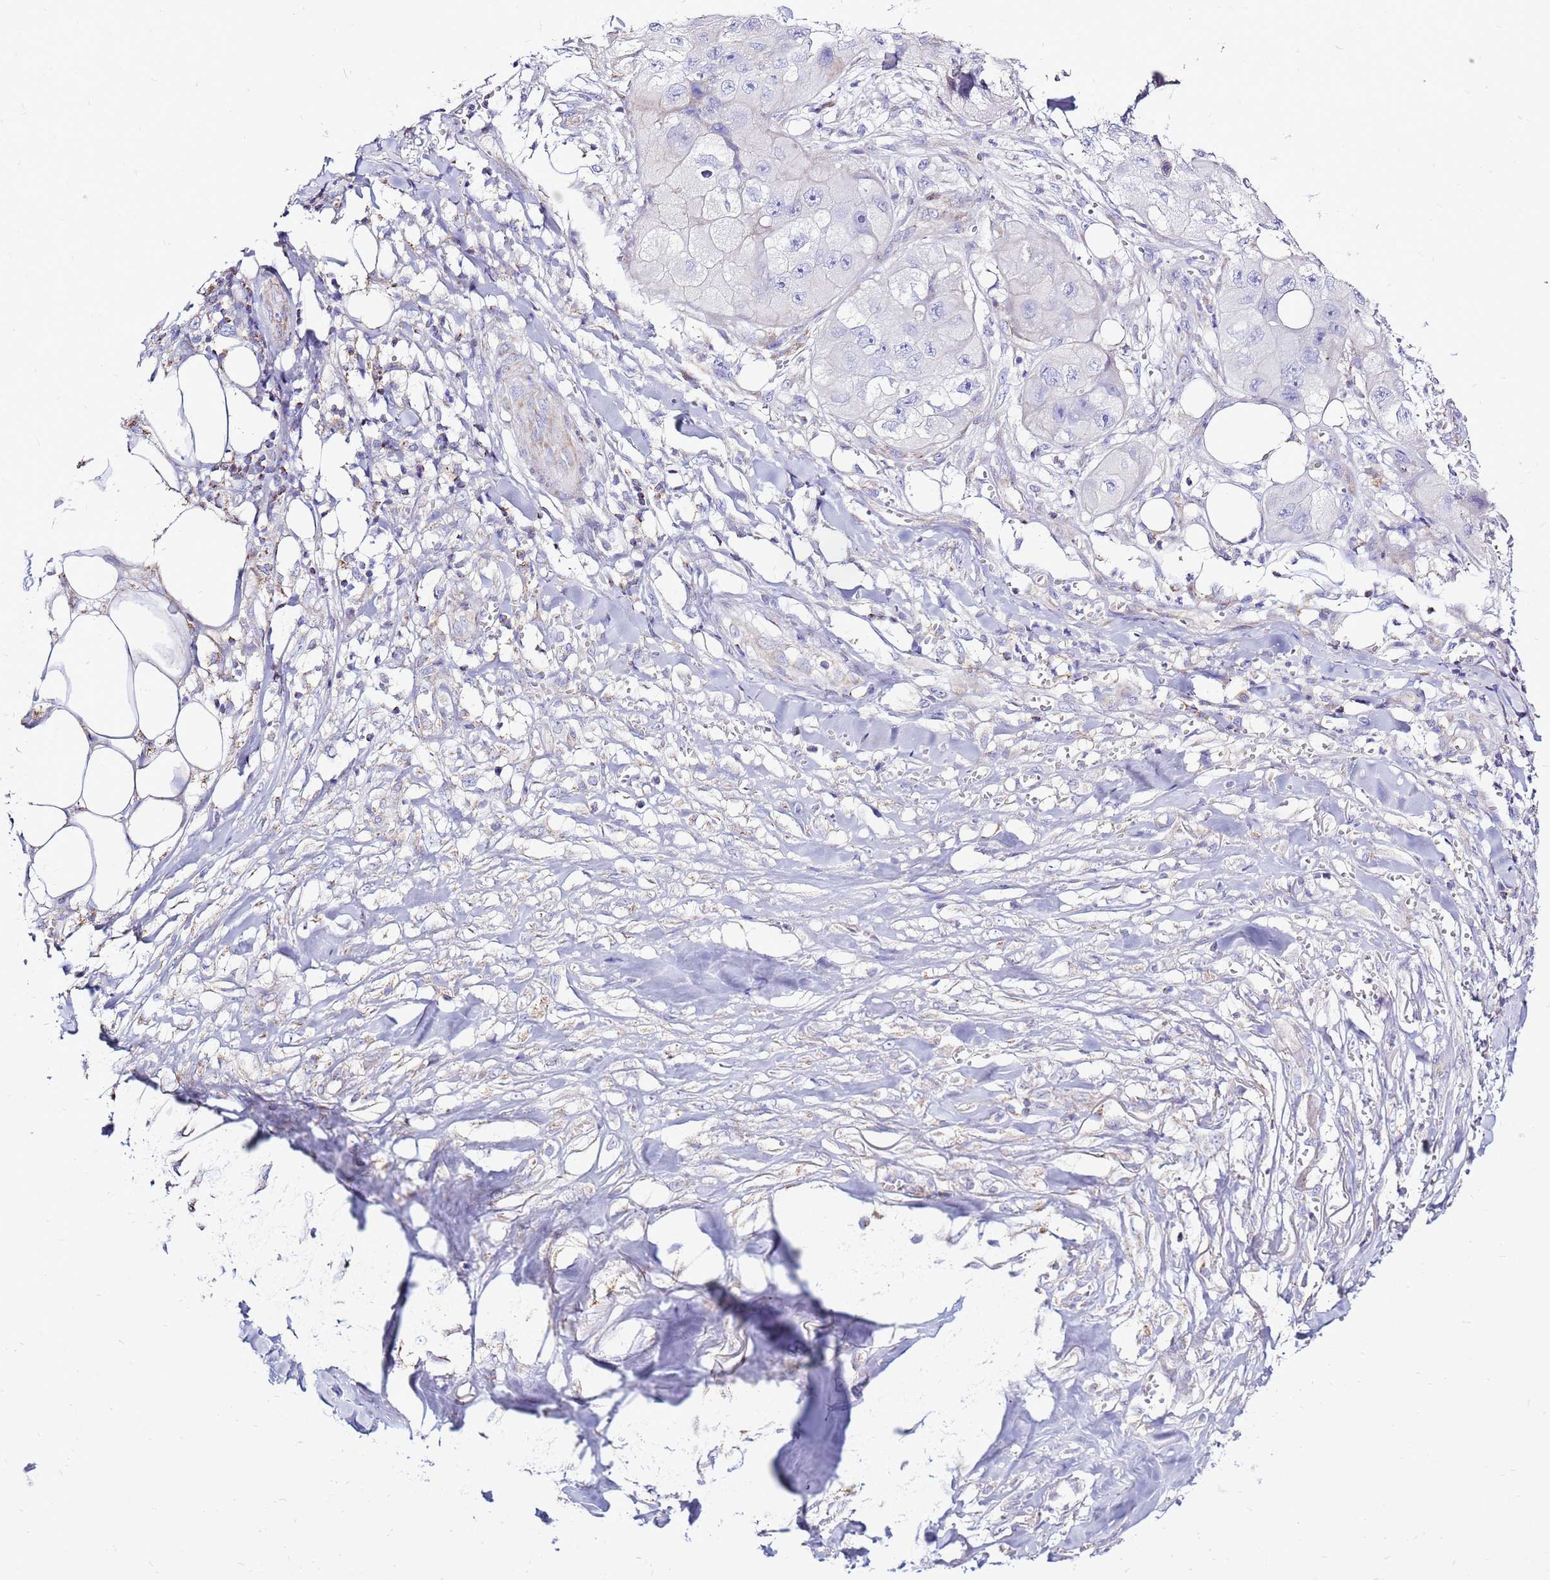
{"staining": {"intensity": "negative", "quantity": "none", "location": "none"}, "tissue": "skin cancer", "cell_type": "Tumor cells", "image_type": "cancer", "snomed": [{"axis": "morphology", "description": "Squamous cell carcinoma, NOS"}, {"axis": "topography", "description": "Skin"}, {"axis": "topography", "description": "Subcutis"}], "caption": "Immunohistochemistry image of neoplastic tissue: human skin cancer (squamous cell carcinoma) stained with DAB exhibits no significant protein expression in tumor cells.", "gene": "IGF1R", "patient": {"sex": "male", "age": 73}}